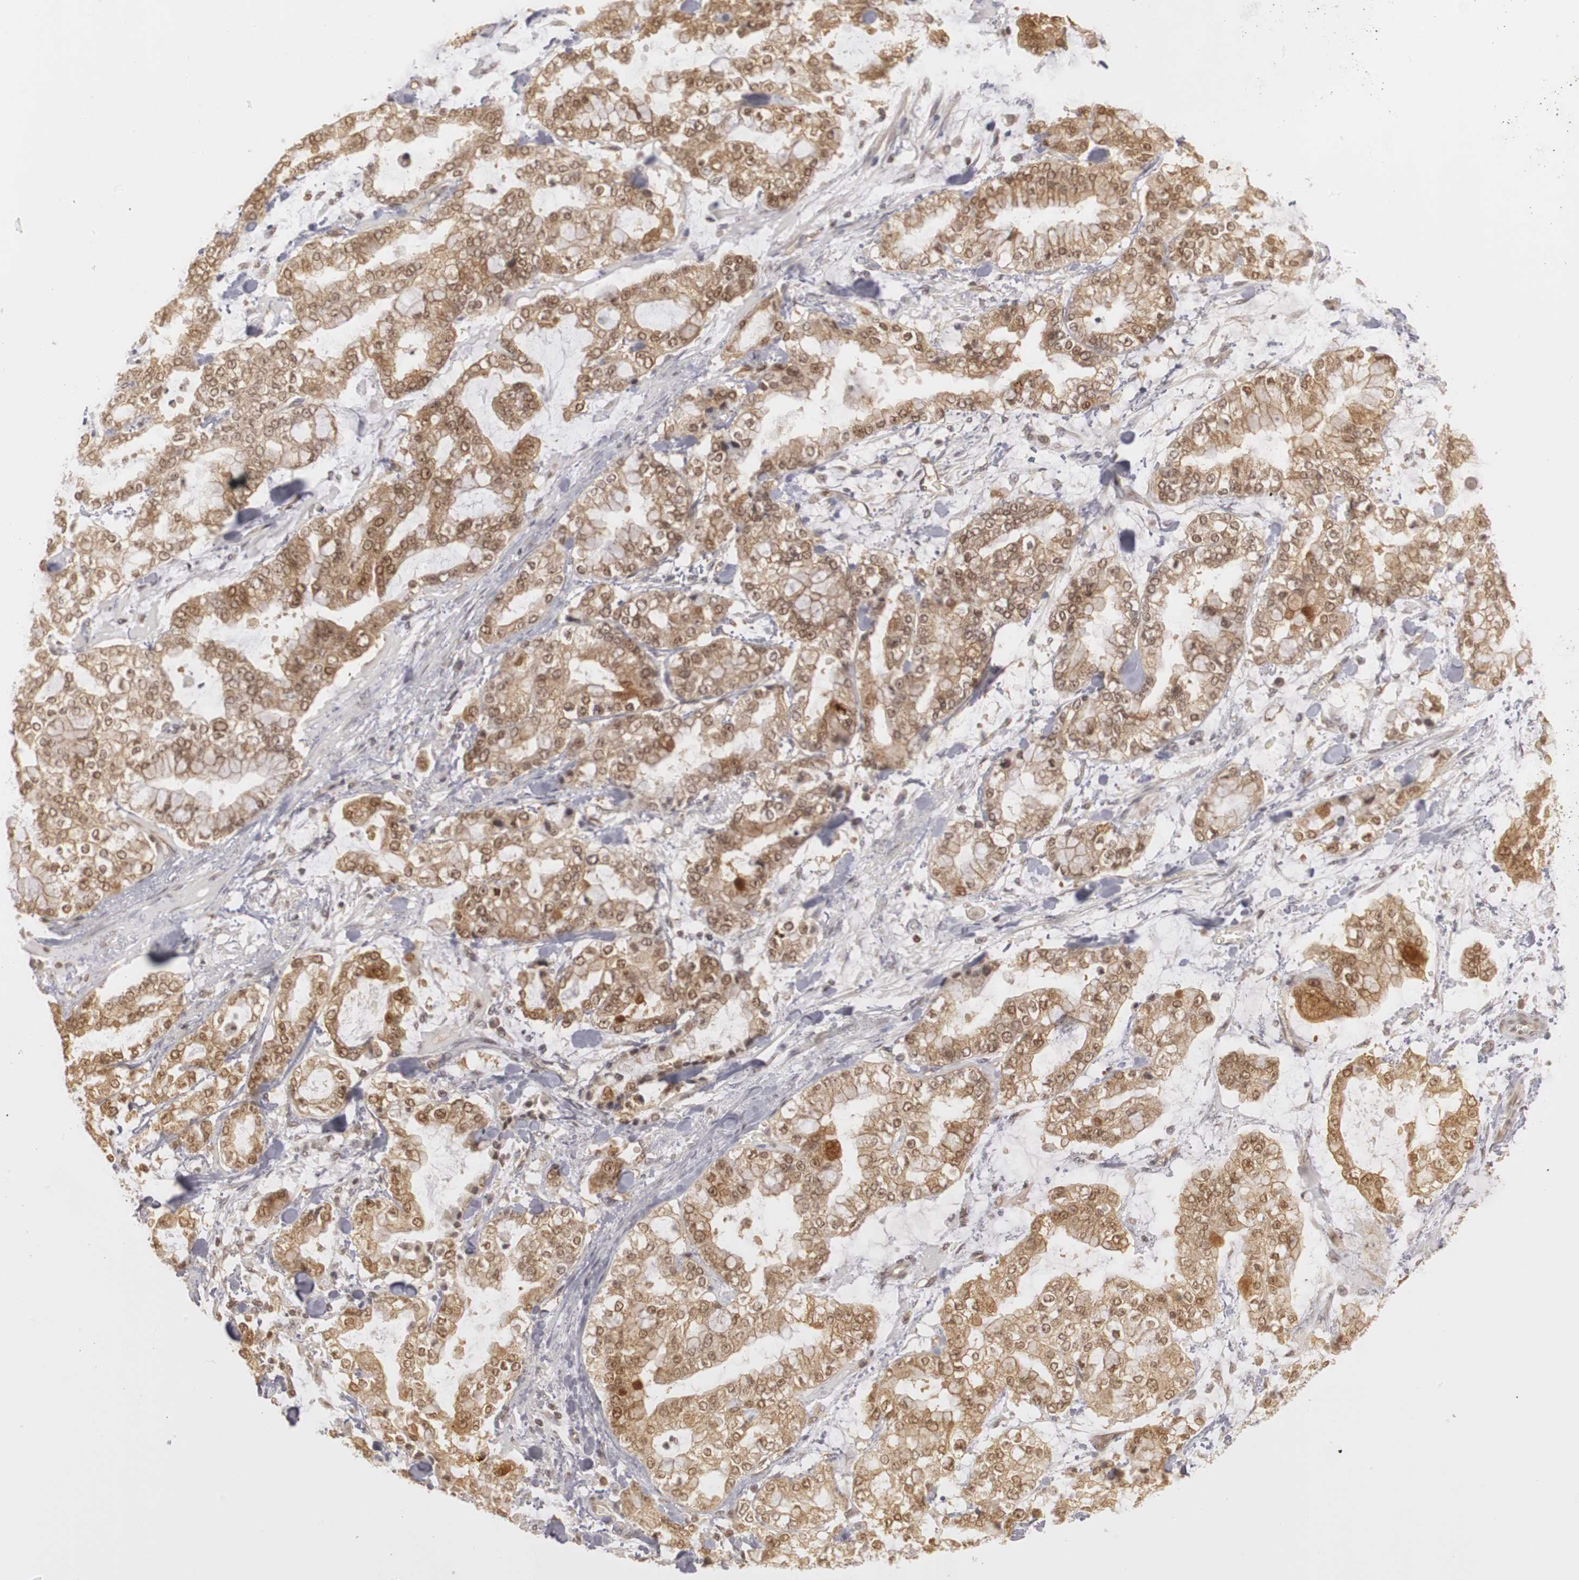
{"staining": {"intensity": "moderate", "quantity": ">75%", "location": "cytoplasmic/membranous,nuclear"}, "tissue": "stomach cancer", "cell_type": "Tumor cells", "image_type": "cancer", "snomed": [{"axis": "morphology", "description": "Normal tissue, NOS"}, {"axis": "morphology", "description": "Adenocarcinoma, NOS"}, {"axis": "topography", "description": "Stomach, upper"}, {"axis": "topography", "description": "Stomach"}], "caption": "A medium amount of moderate cytoplasmic/membranous and nuclear positivity is seen in approximately >75% of tumor cells in stomach adenocarcinoma tissue. (DAB IHC, brown staining for protein, blue staining for nuclei).", "gene": "PLEKHA1", "patient": {"sex": "male", "age": 76}}